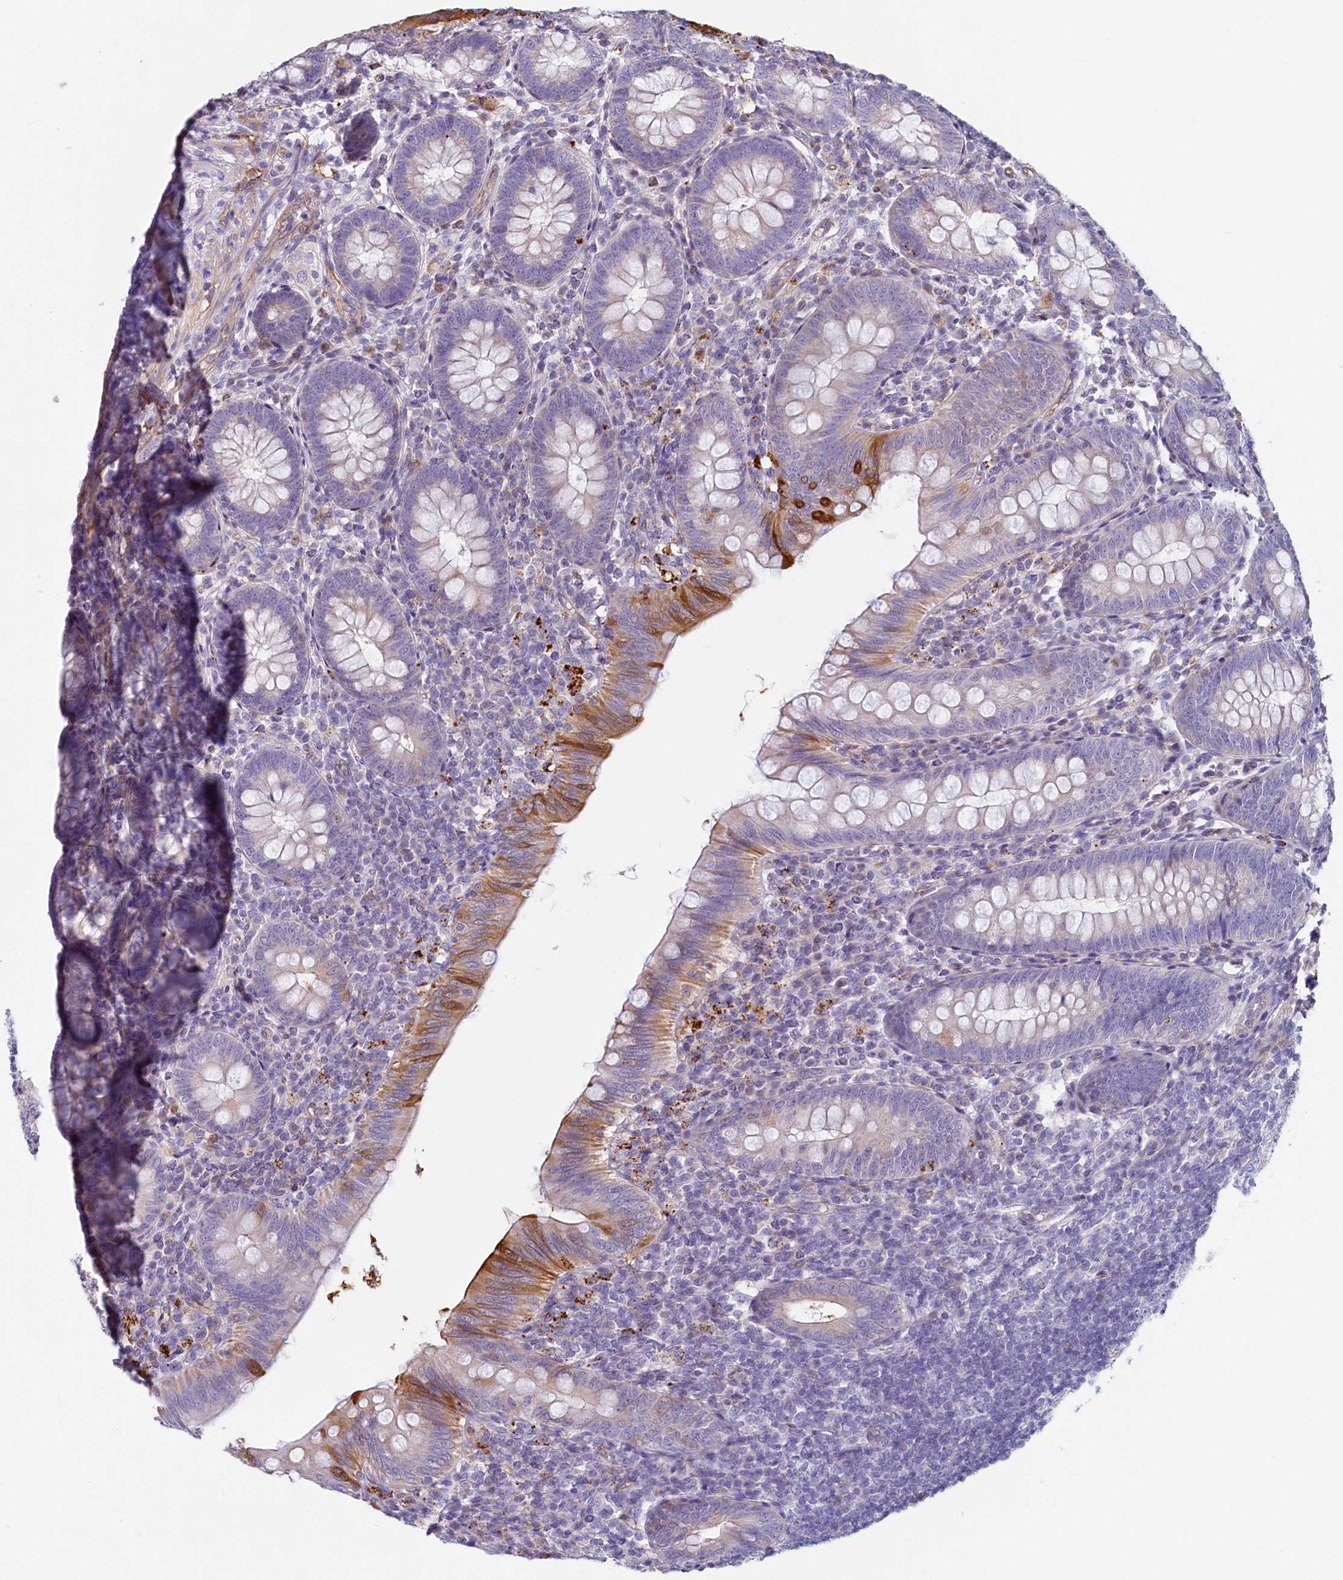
{"staining": {"intensity": "moderate", "quantity": "<25%", "location": "cytoplasmic/membranous"}, "tissue": "appendix", "cell_type": "Glandular cells", "image_type": "normal", "snomed": [{"axis": "morphology", "description": "Normal tissue, NOS"}, {"axis": "topography", "description": "Appendix"}], "caption": "IHC (DAB) staining of unremarkable human appendix shows moderate cytoplasmic/membranous protein positivity in approximately <25% of glandular cells. The staining was performed using DAB (3,3'-diaminobenzidine) to visualize the protein expression in brown, while the nuclei were stained in blue with hematoxylin (Magnification: 20x).", "gene": "LMOD3", "patient": {"sex": "male", "age": 14}}